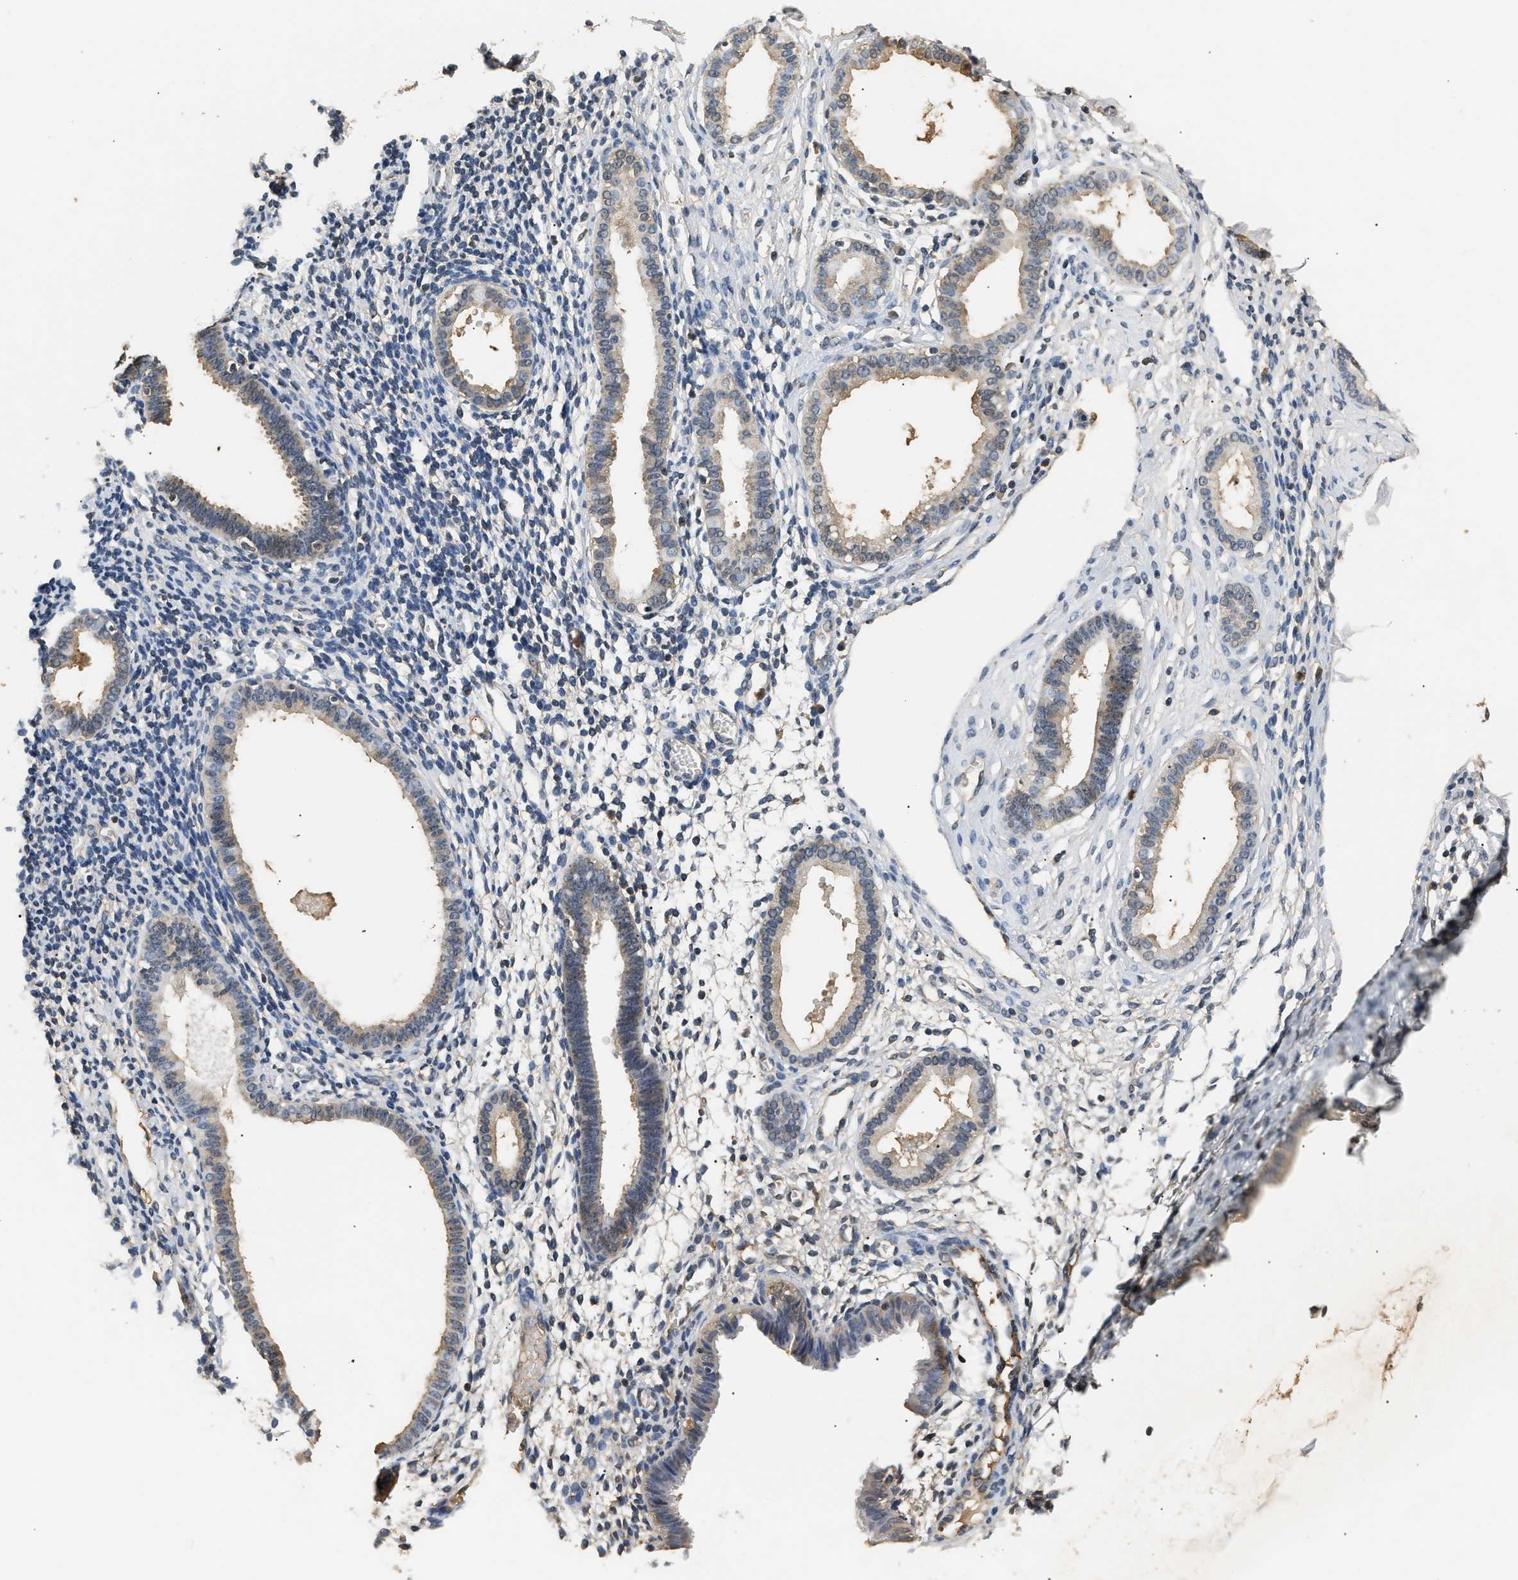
{"staining": {"intensity": "negative", "quantity": "none", "location": "none"}, "tissue": "endometrium", "cell_type": "Cells in endometrial stroma", "image_type": "normal", "snomed": [{"axis": "morphology", "description": "Normal tissue, NOS"}, {"axis": "topography", "description": "Endometrium"}], "caption": "Cells in endometrial stroma show no significant positivity in unremarkable endometrium.", "gene": "GPI", "patient": {"sex": "female", "age": 50}}